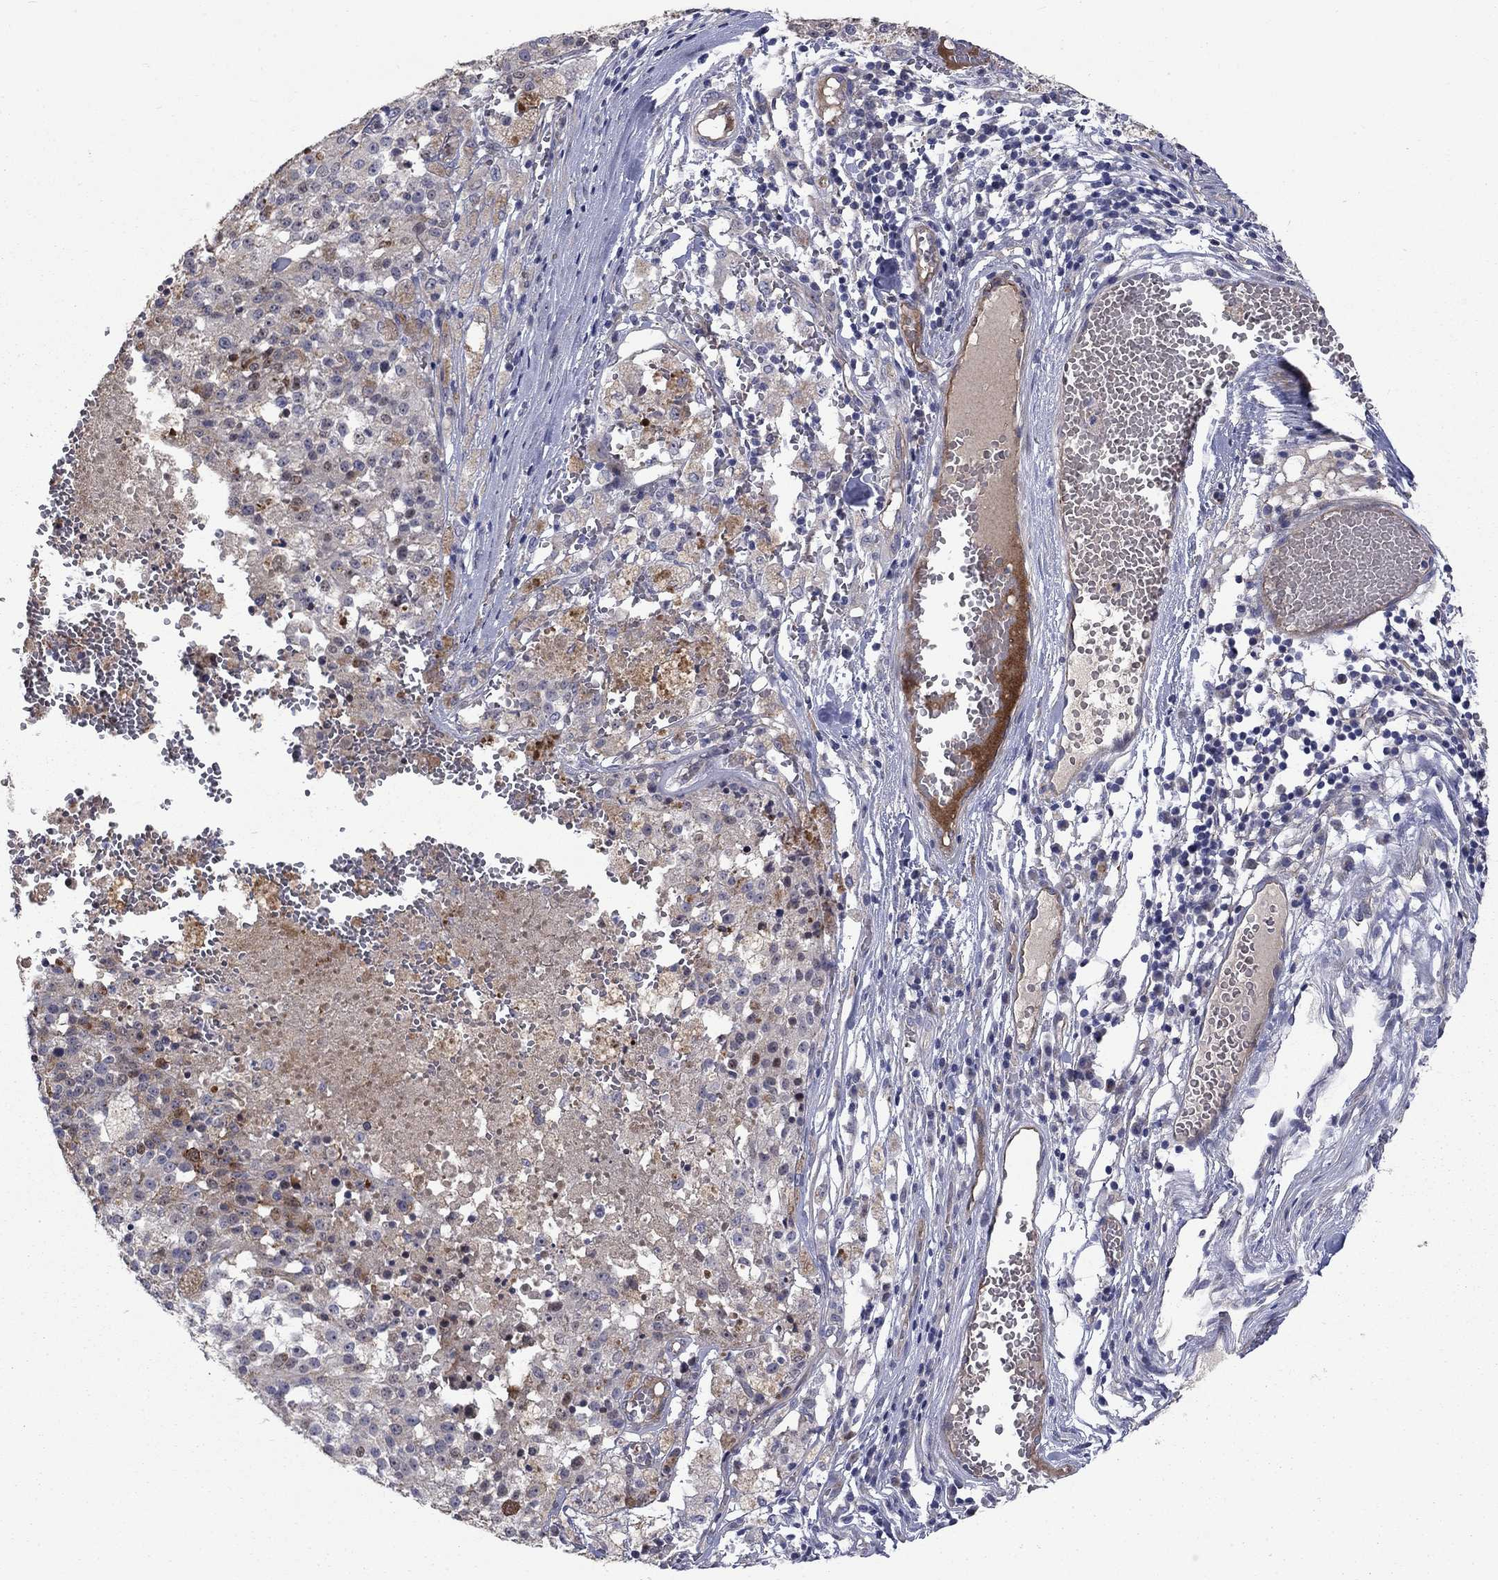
{"staining": {"intensity": "moderate", "quantity": "<25%", "location": "cytoplasmic/membranous"}, "tissue": "melanoma", "cell_type": "Tumor cells", "image_type": "cancer", "snomed": [{"axis": "morphology", "description": "Malignant melanoma, Metastatic site"}, {"axis": "topography", "description": "Lymph node"}], "caption": "Immunohistochemical staining of melanoma reveals low levels of moderate cytoplasmic/membranous positivity in approximately <25% of tumor cells.", "gene": "SLC1A1", "patient": {"sex": "female", "age": 64}}